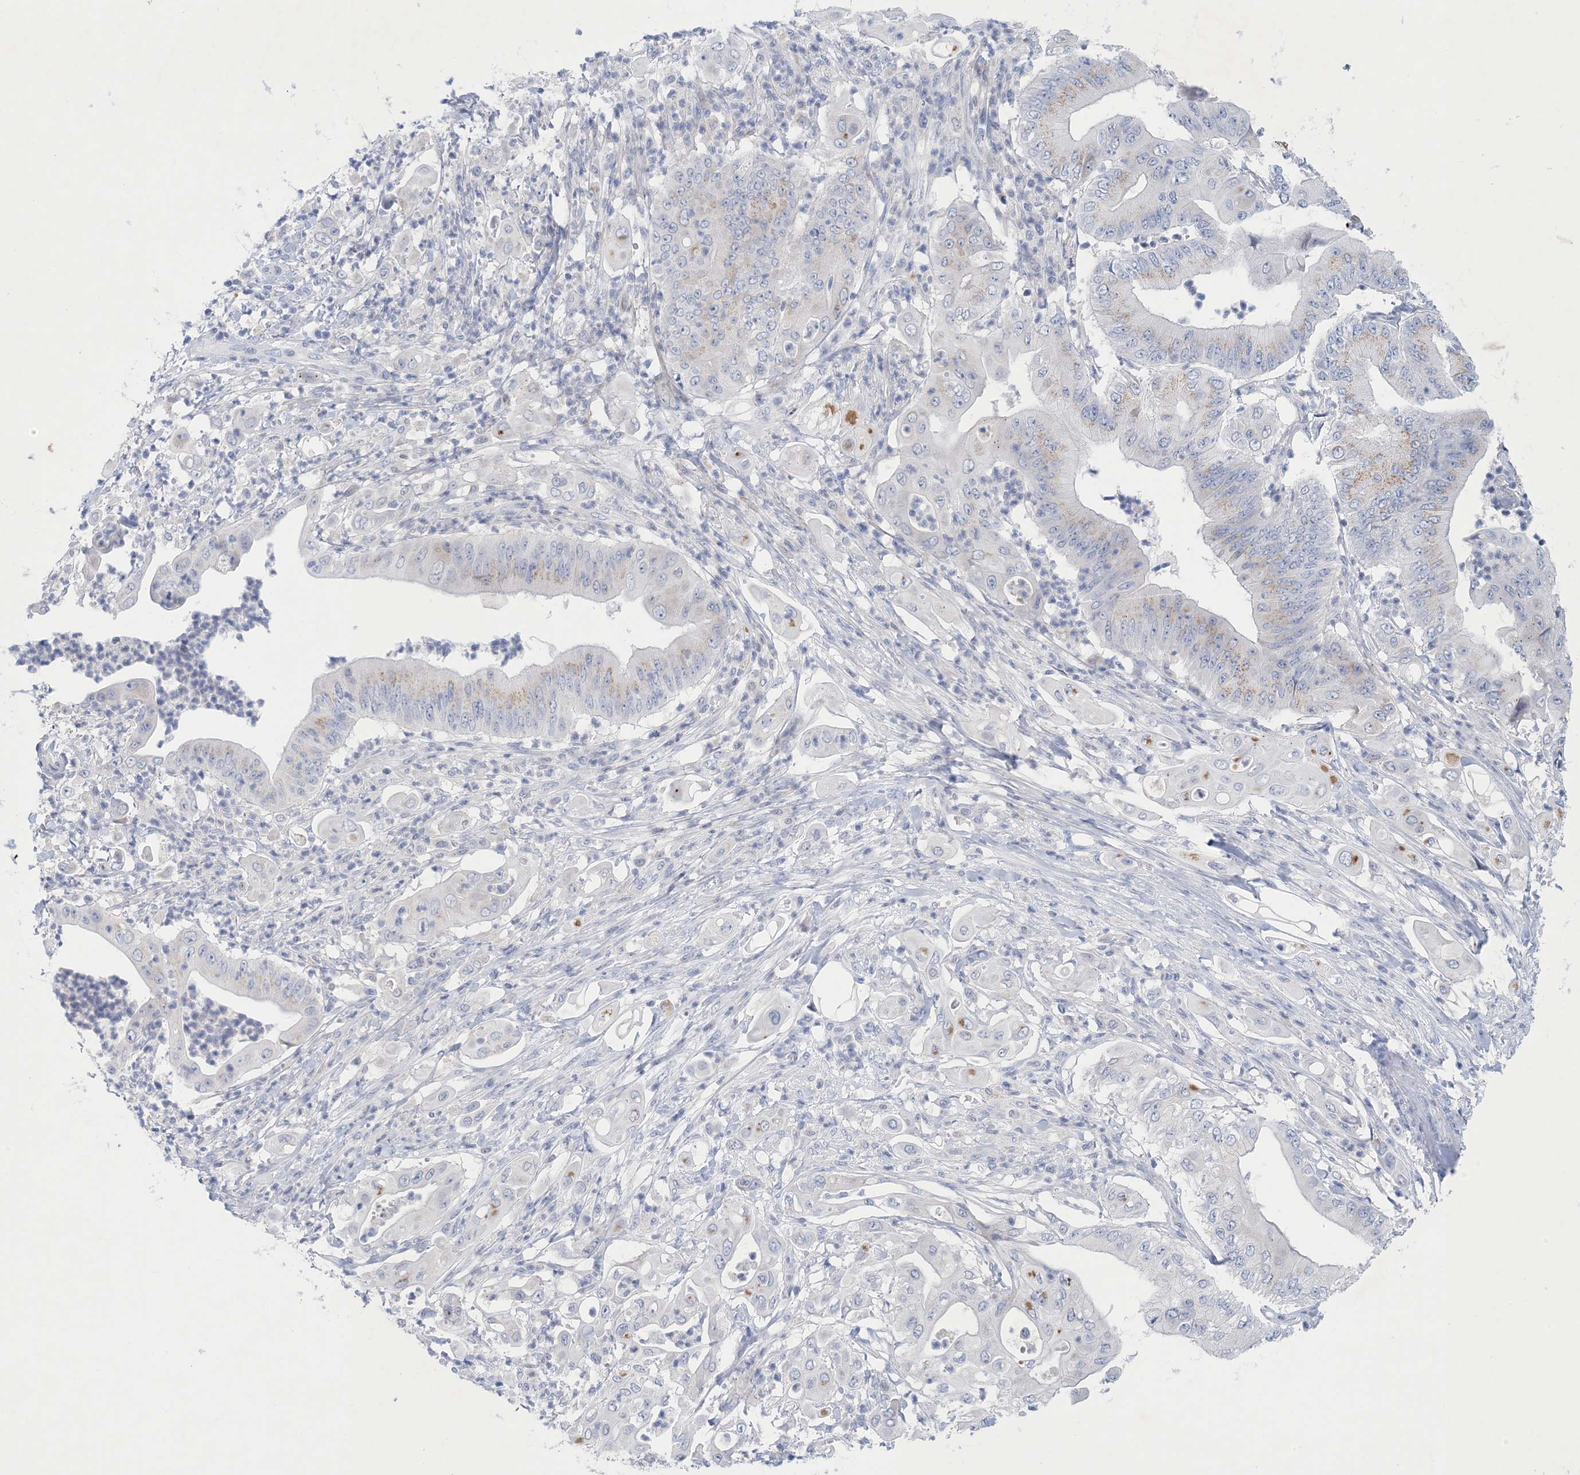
{"staining": {"intensity": "weak", "quantity": "<25%", "location": "cytoplasmic/membranous"}, "tissue": "pancreatic cancer", "cell_type": "Tumor cells", "image_type": "cancer", "snomed": [{"axis": "morphology", "description": "Adenocarcinoma, NOS"}, {"axis": "topography", "description": "Pancreas"}], "caption": "Histopathology image shows no significant protein positivity in tumor cells of pancreatic cancer (adenocarcinoma).", "gene": "GABRG1", "patient": {"sex": "female", "age": 77}}